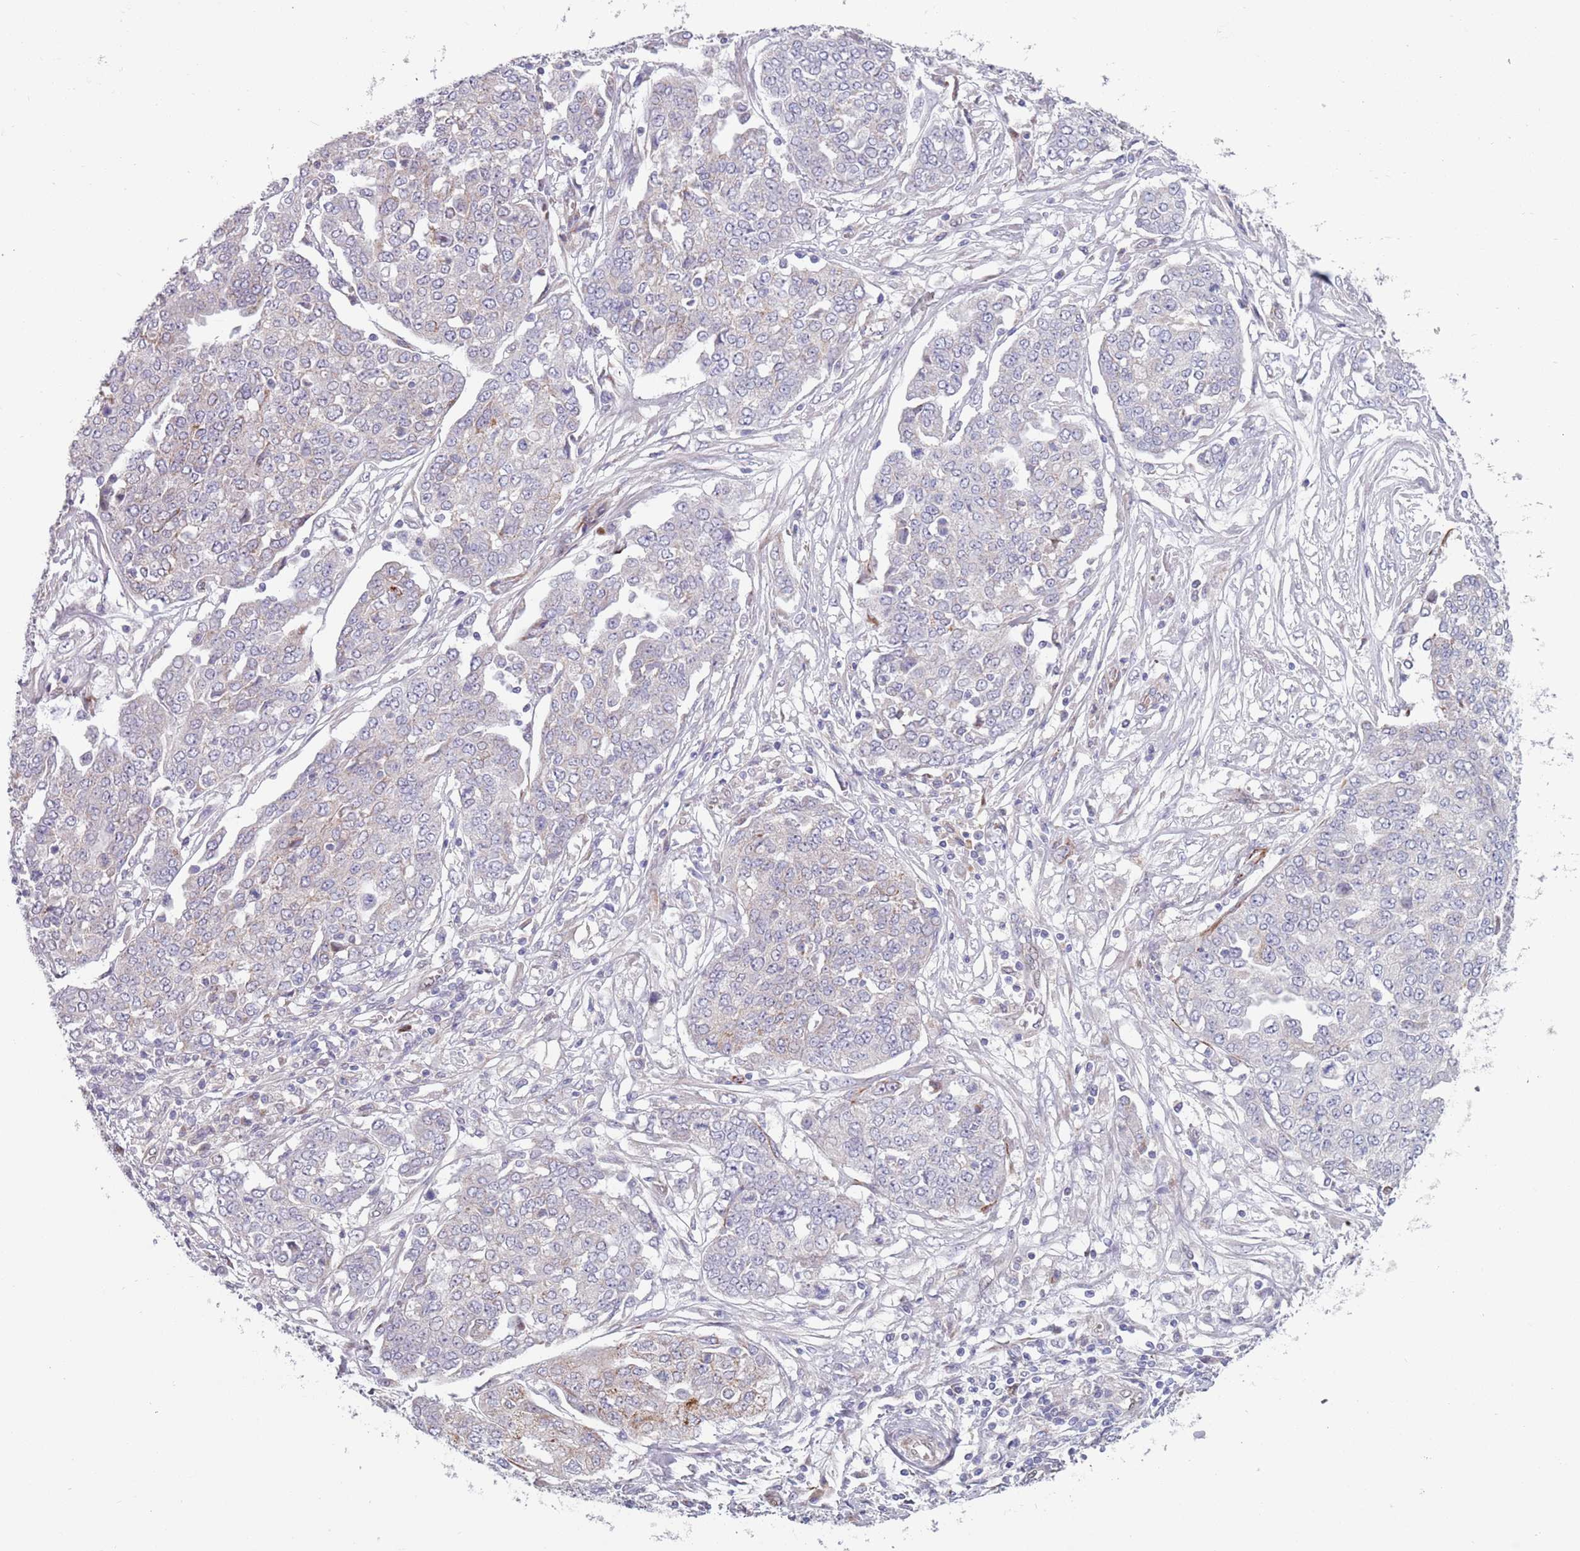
{"staining": {"intensity": "negative", "quantity": "none", "location": "none"}, "tissue": "ovarian cancer", "cell_type": "Tumor cells", "image_type": "cancer", "snomed": [{"axis": "morphology", "description": "Cystadenocarcinoma, serous, NOS"}, {"axis": "topography", "description": "Soft tissue"}, {"axis": "topography", "description": "Ovary"}], "caption": "IHC of human ovarian cancer (serous cystadenocarcinoma) shows no staining in tumor cells.", "gene": "TYW1", "patient": {"sex": "female", "age": 57}}